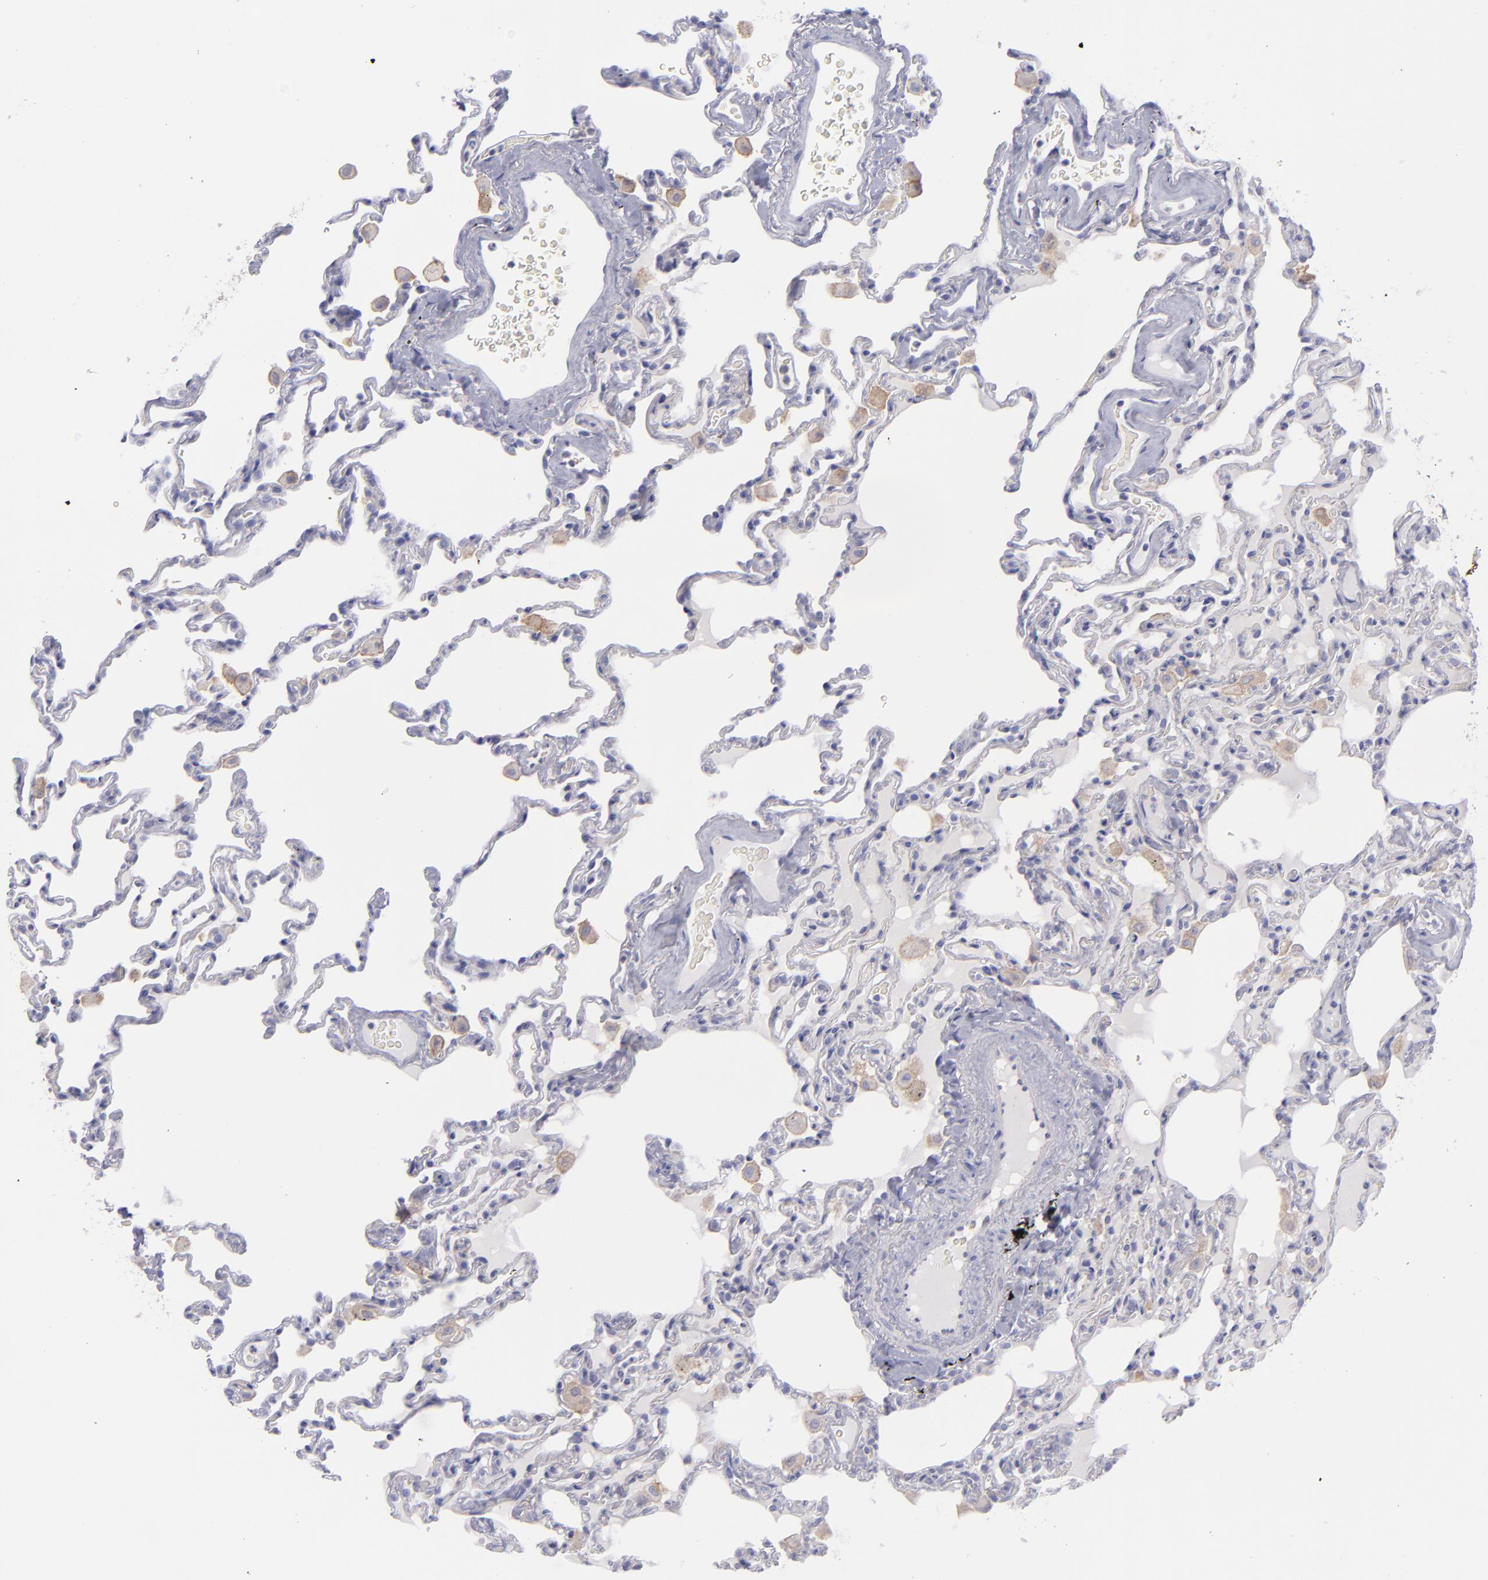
{"staining": {"intensity": "negative", "quantity": "none", "location": "none"}, "tissue": "lung", "cell_type": "Alveolar cells", "image_type": "normal", "snomed": [{"axis": "morphology", "description": "Normal tissue, NOS"}, {"axis": "topography", "description": "Lung"}], "caption": "High power microscopy photomicrograph of an immunohistochemistry photomicrograph of unremarkable lung, revealing no significant expression in alveolar cells.", "gene": "BSG", "patient": {"sex": "male", "age": 59}}